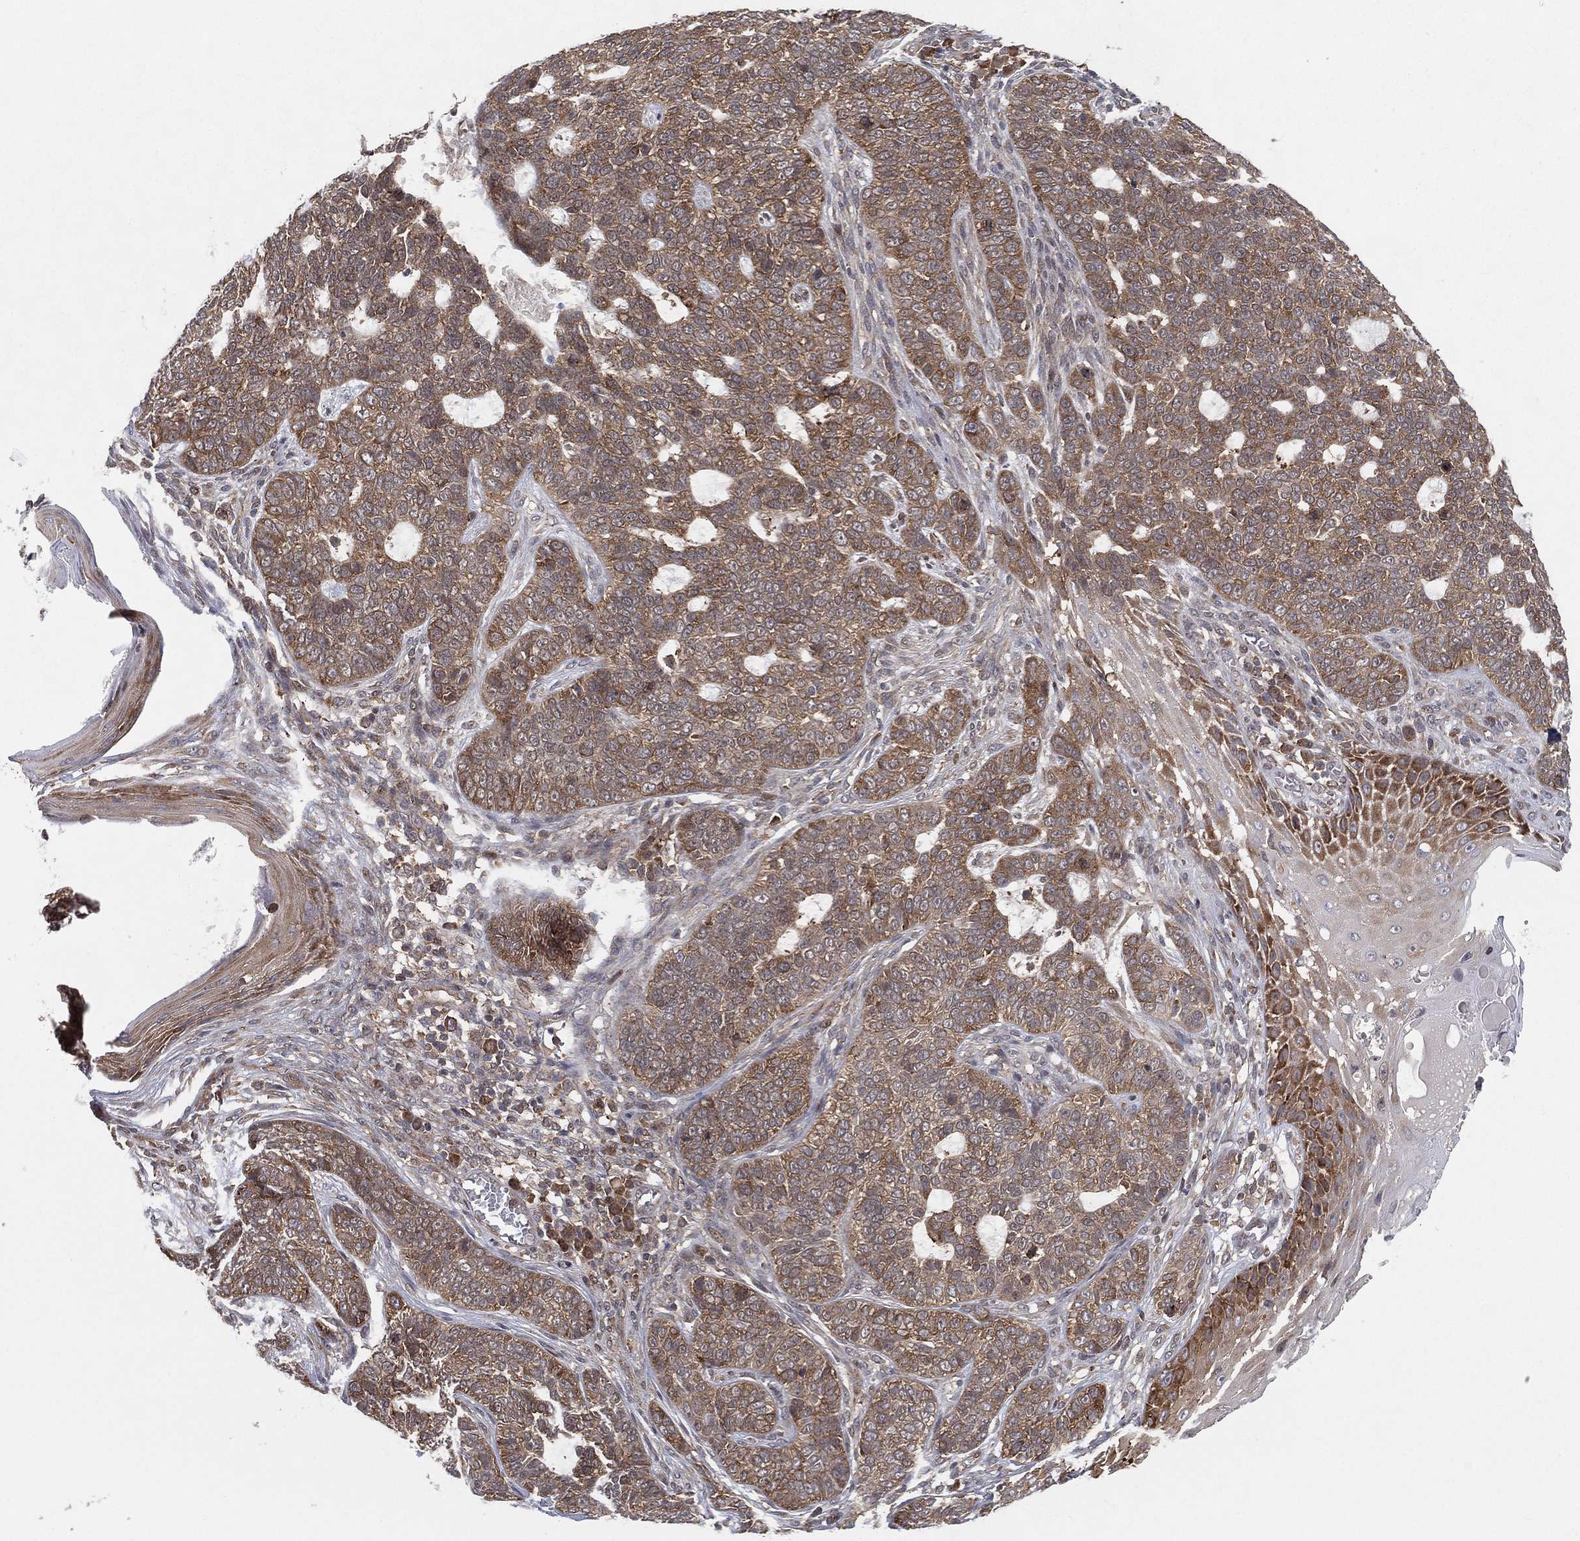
{"staining": {"intensity": "moderate", "quantity": "25%-75%", "location": "cytoplasmic/membranous"}, "tissue": "skin cancer", "cell_type": "Tumor cells", "image_type": "cancer", "snomed": [{"axis": "morphology", "description": "Basal cell carcinoma"}, {"axis": "topography", "description": "Skin"}], "caption": "A high-resolution histopathology image shows immunohistochemistry staining of skin cancer (basal cell carcinoma), which shows moderate cytoplasmic/membranous expression in approximately 25%-75% of tumor cells. (brown staining indicates protein expression, while blue staining denotes nuclei).", "gene": "TMTC4", "patient": {"sex": "female", "age": 69}}